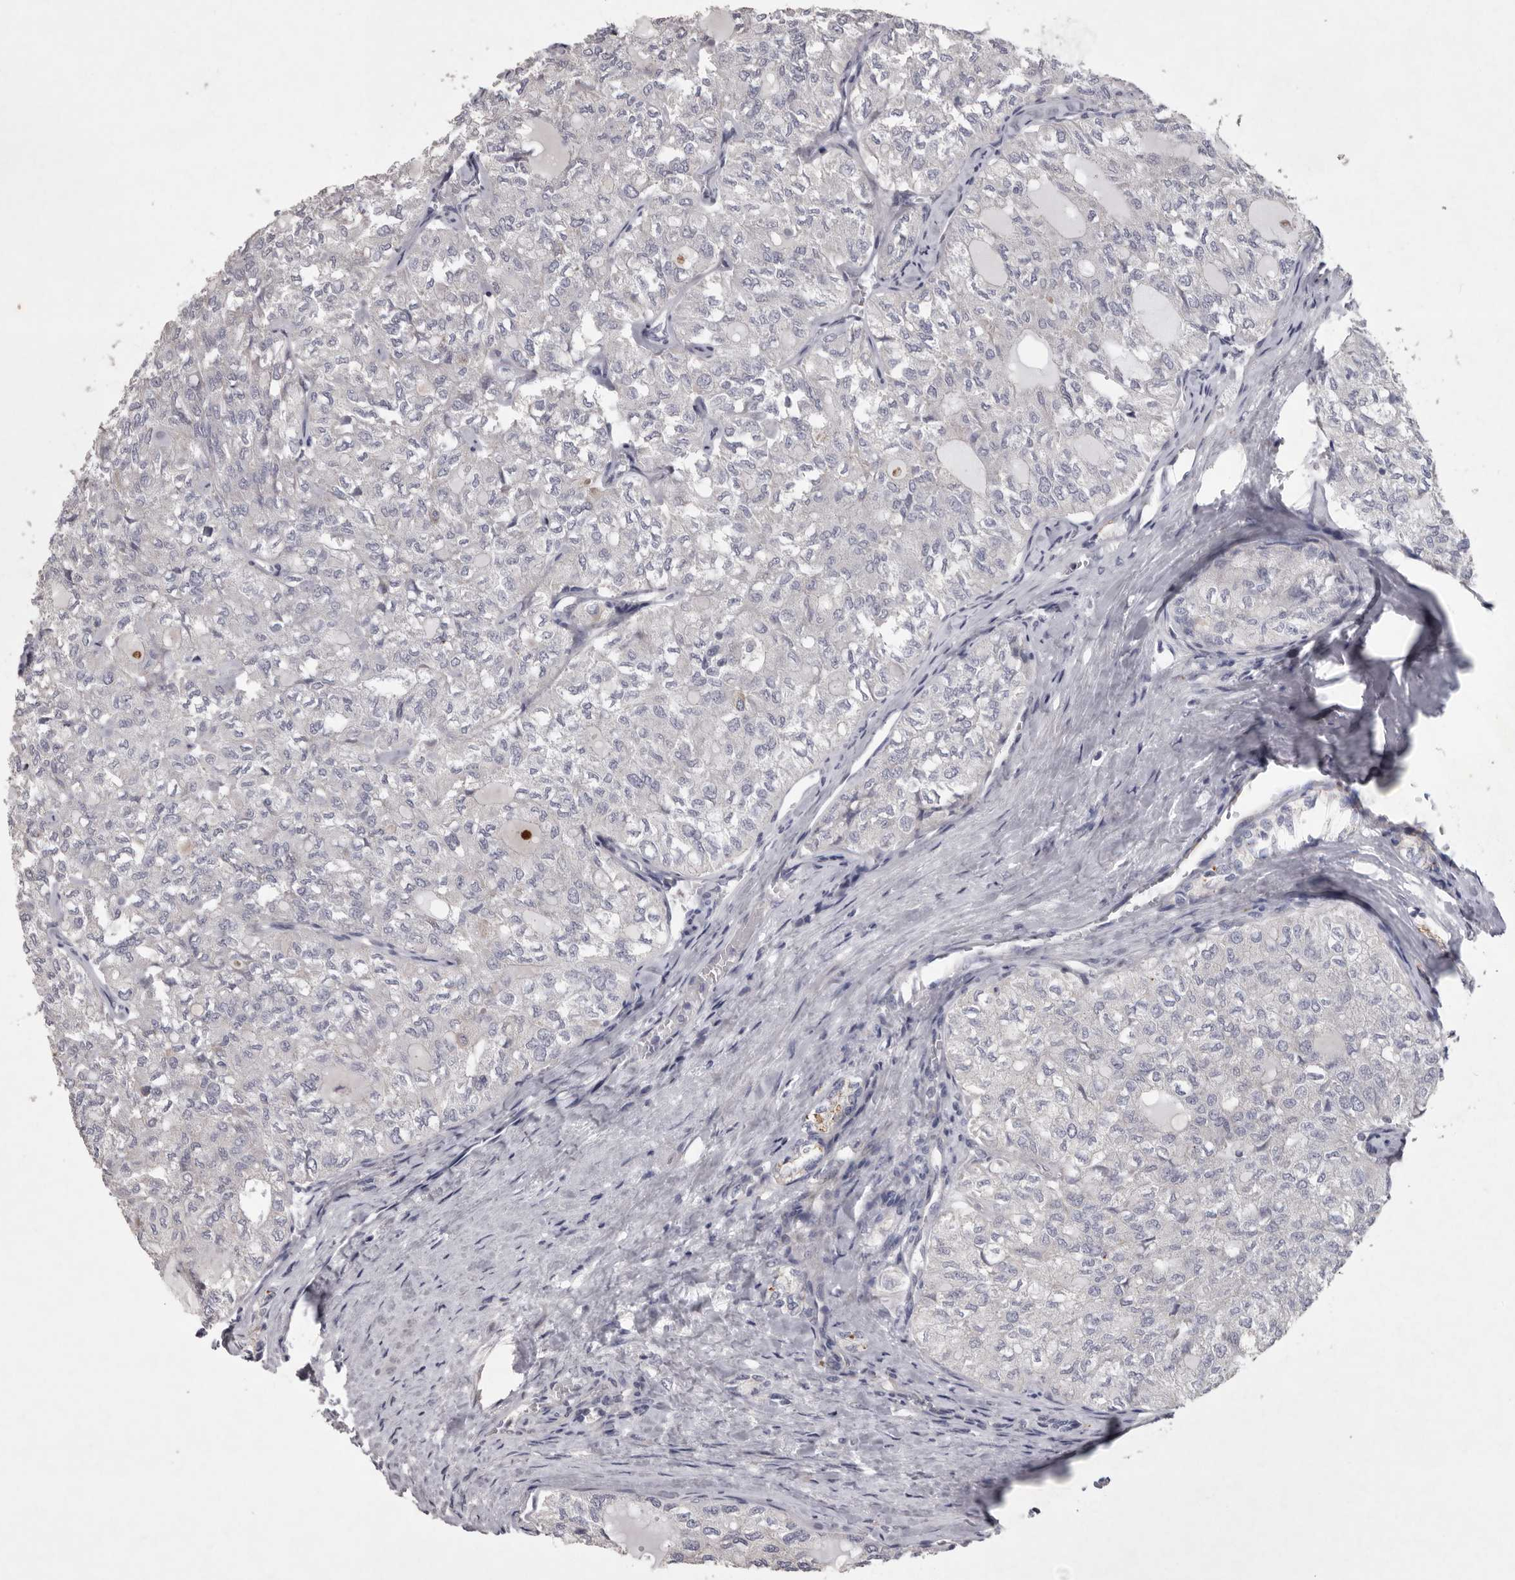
{"staining": {"intensity": "negative", "quantity": "none", "location": "none"}, "tissue": "thyroid cancer", "cell_type": "Tumor cells", "image_type": "cancer", "snomed": [{"axis": "morphology", "description": "Follicular adenoma carcinoma, NOS"}, {"axis": "topography", "description": "Thyroid gland"}], "caption": "This is a photomicrograph of IHC staining of follicular adenoma carcinoma (thyroid), which shows no expression in tumor cells.", "gene": "NKAIN4", "patient": {"sex": "male", "age": 75}}